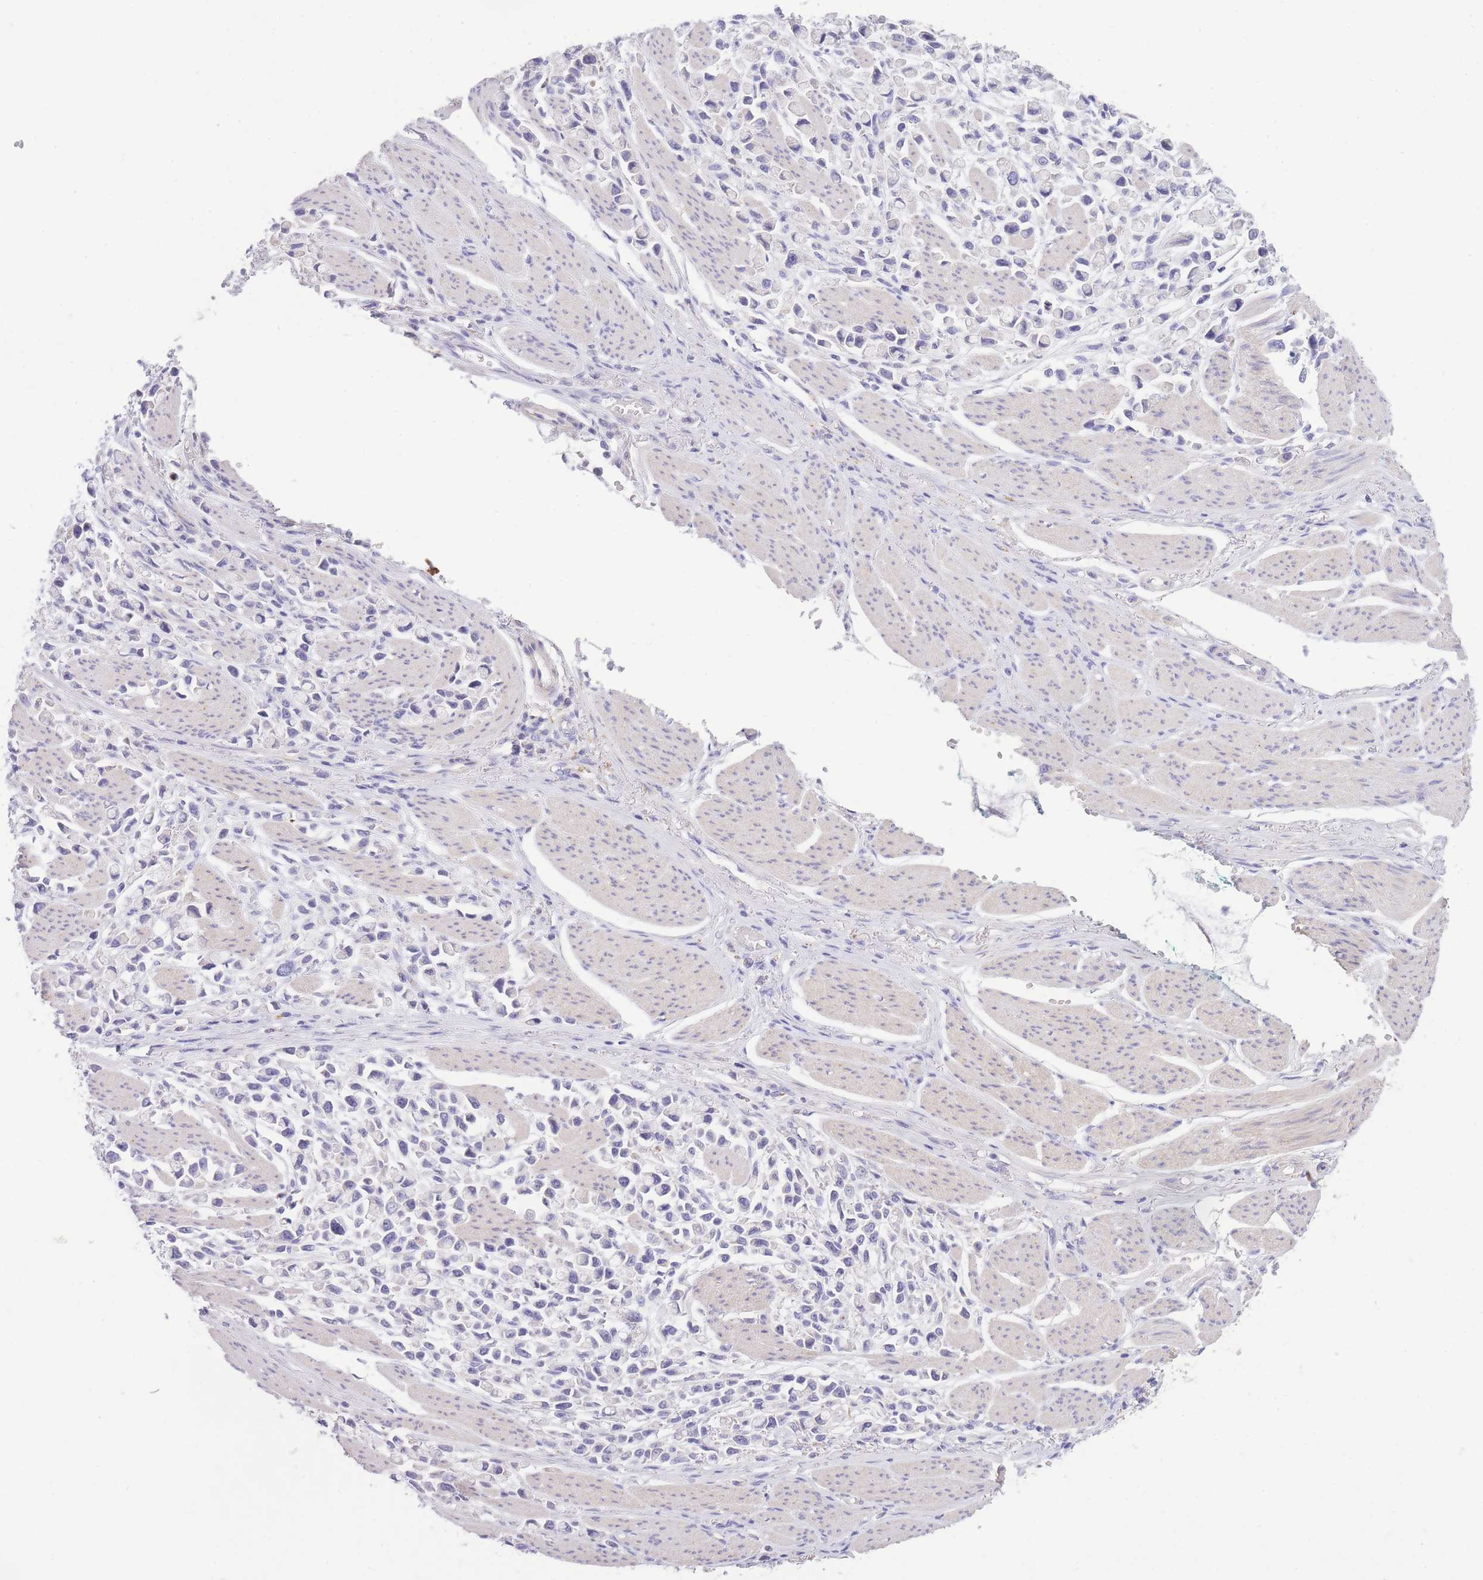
{"staining": {"intensity": "negative", "quantity": "none", "location": "none"}, "tissue": "stomach cancer", "cell_type": "Tumor cells", "image_type": "cancer", "snomed": [{"axis": "morphology", "description": "Adenocarcinoma, NOS"}, {"axis": "topography", "description": "Stomach"}], "caption": "IHC histopathology image of neoplastic tissue: adenocarcinoma (stomach) stained with DAB (3,3'-diaminobenzidine) exhibits no significant protein expression in tumor cells.", "gene": "CENPM", "patient": {"sex": "female", "age": 81}}